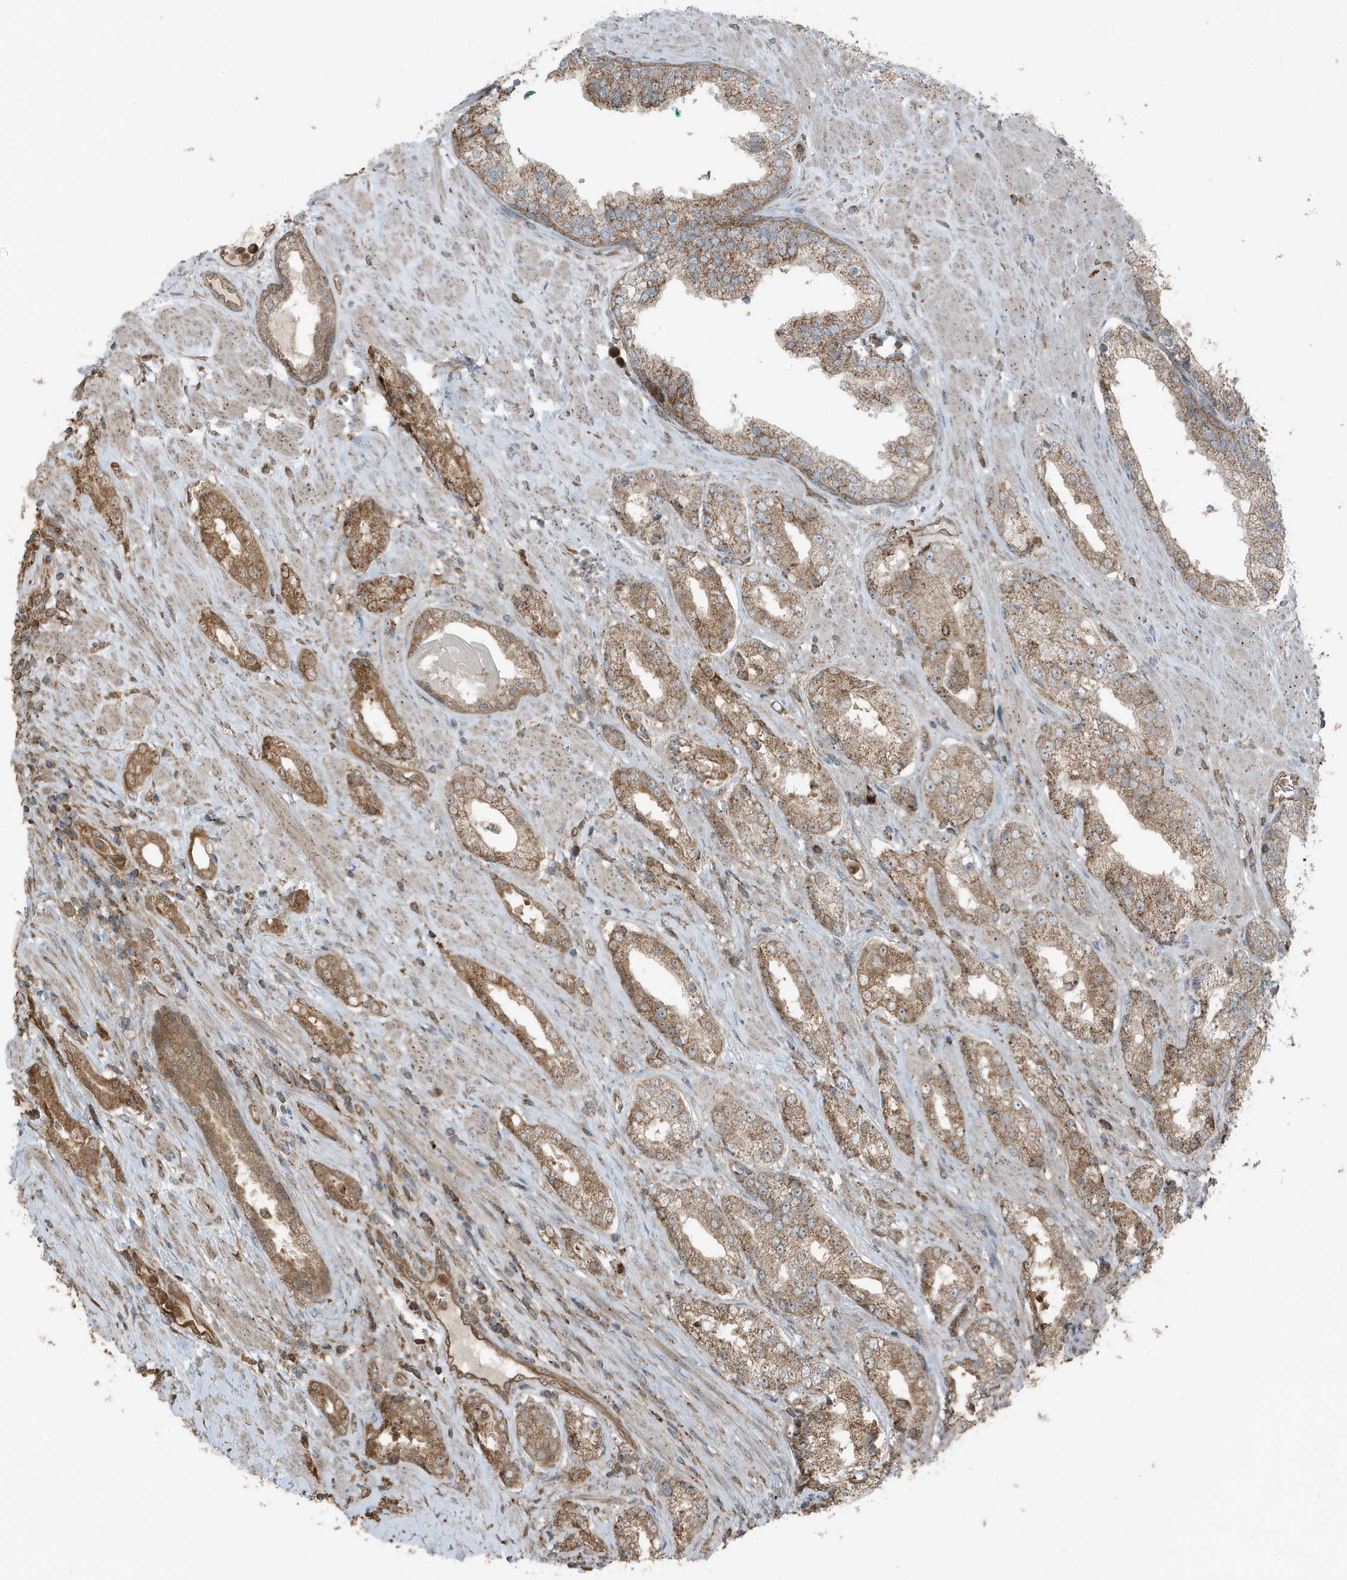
{"staining": {"intensity": "moderate", "quantity": ">75%", "location": "cytoplasmic/membranous"}, "tissue": "prostate cancer", "cell_type": "Tumor cells", "image_type": "cancer", "snomed": [{"axis": "morphology", "description": "Adenocarcinoma, Low grade"}, {"axis": "topography", "description": "Prostate"}], "caption": "This photomicrograph shows immunohistochemistry staining of prostate cancer (adenocarcinoma (low-grade)), with medium moderate cytoplasmic/membranous staining in about >75% of tumor cells.", "gene": "AZI2", "patient": {"sex": "male", "age": 67}}